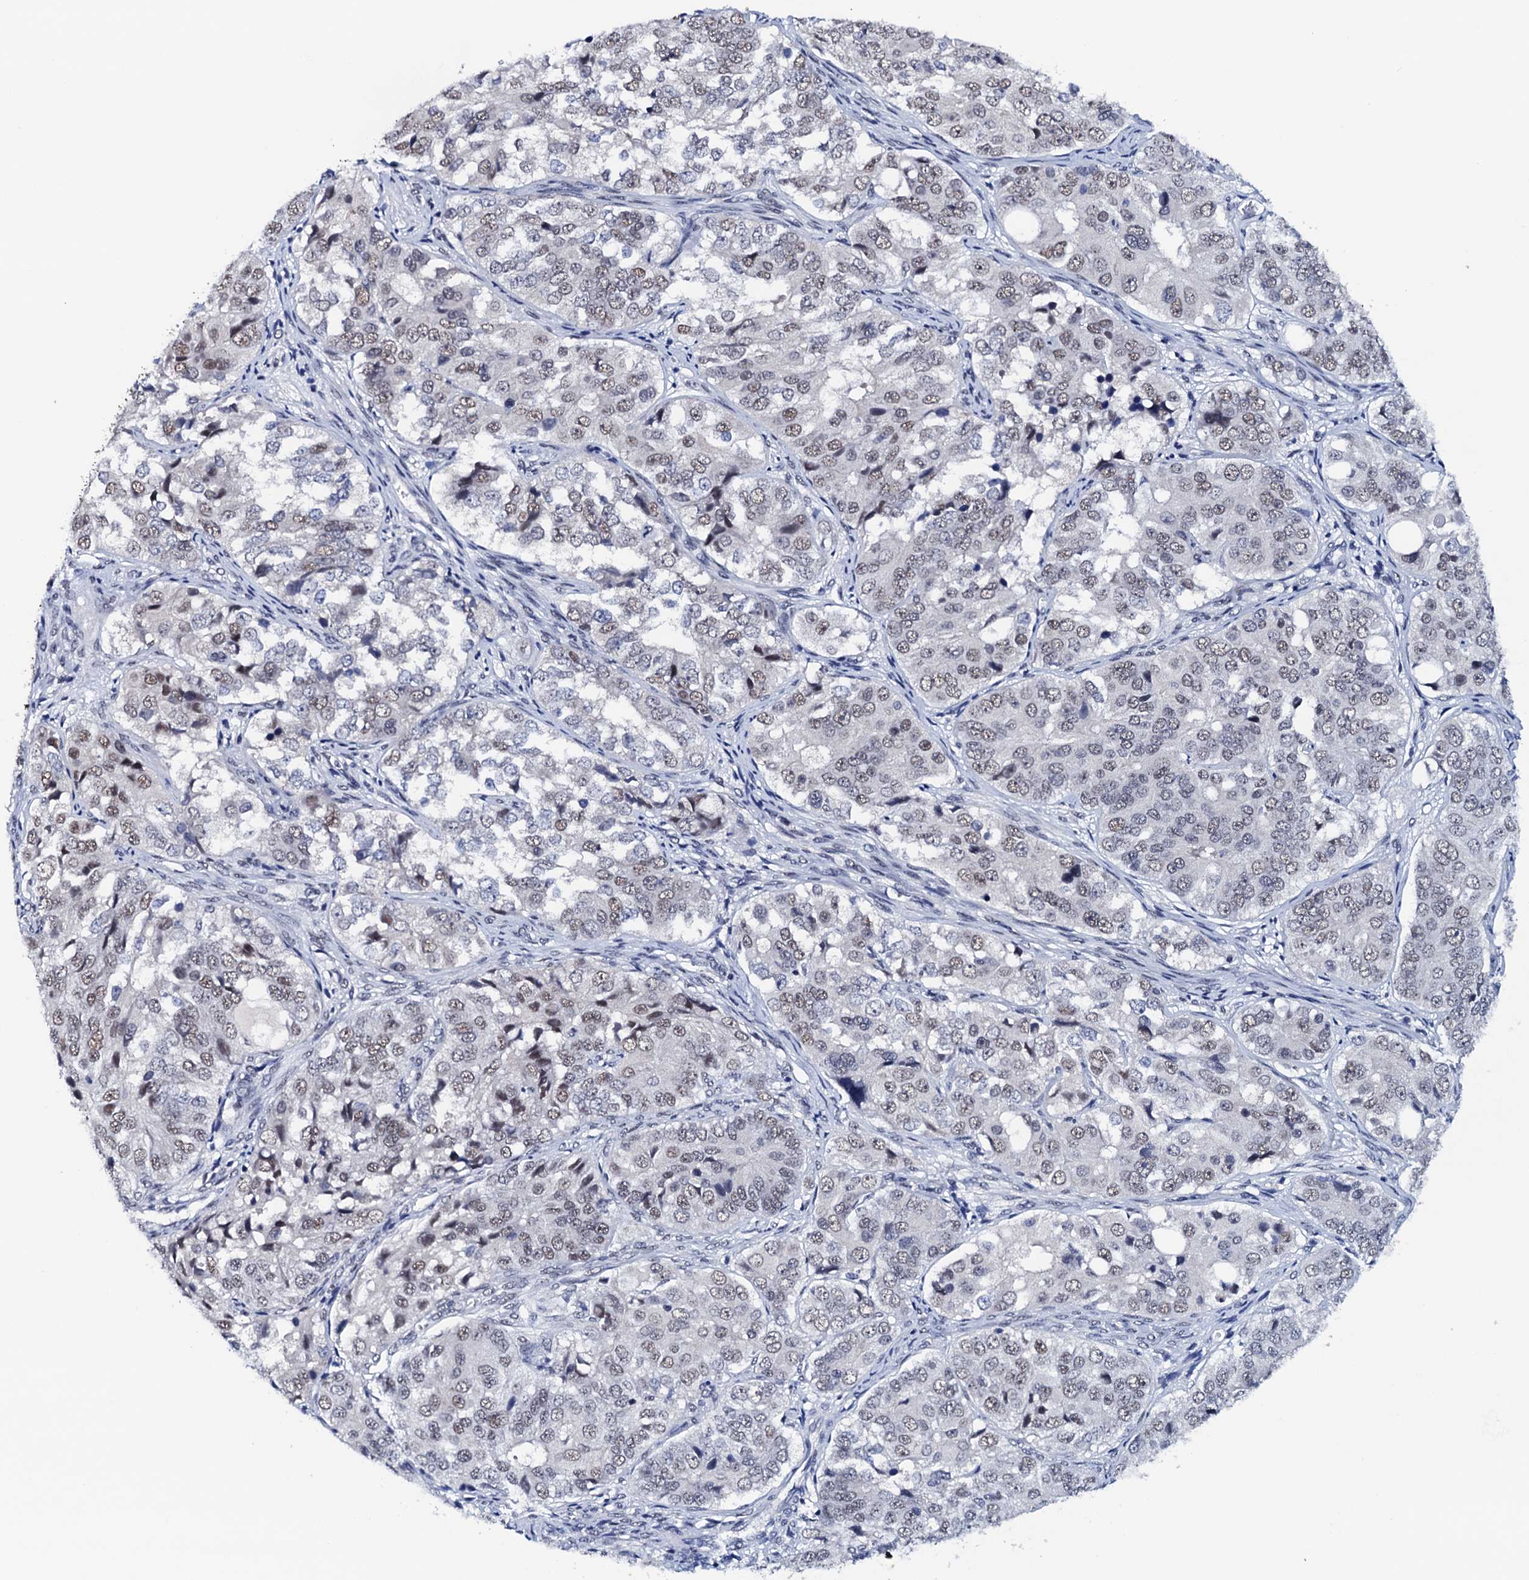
{"staining": {"intensity": "weak", "quantity": ">75%", "location": "nuclear"}, "tissue": "ovarian cancer", "cell_type": "Tumor cells", "image_type": "cancer", "snomed": [{"axis": "morphology", "description": "Carcinoma, endometroid"}, {"axis": "topography", "description": "Ovary"}], "caption": "About >75% of tumor cells in human ovarian cancer (endometroid carcinoma) display weak nuclear protein positivity as visualized by brown immunohistochemical staining.", "gene": "FNBP4", "patient": {"sex": "female", "age": 51}}